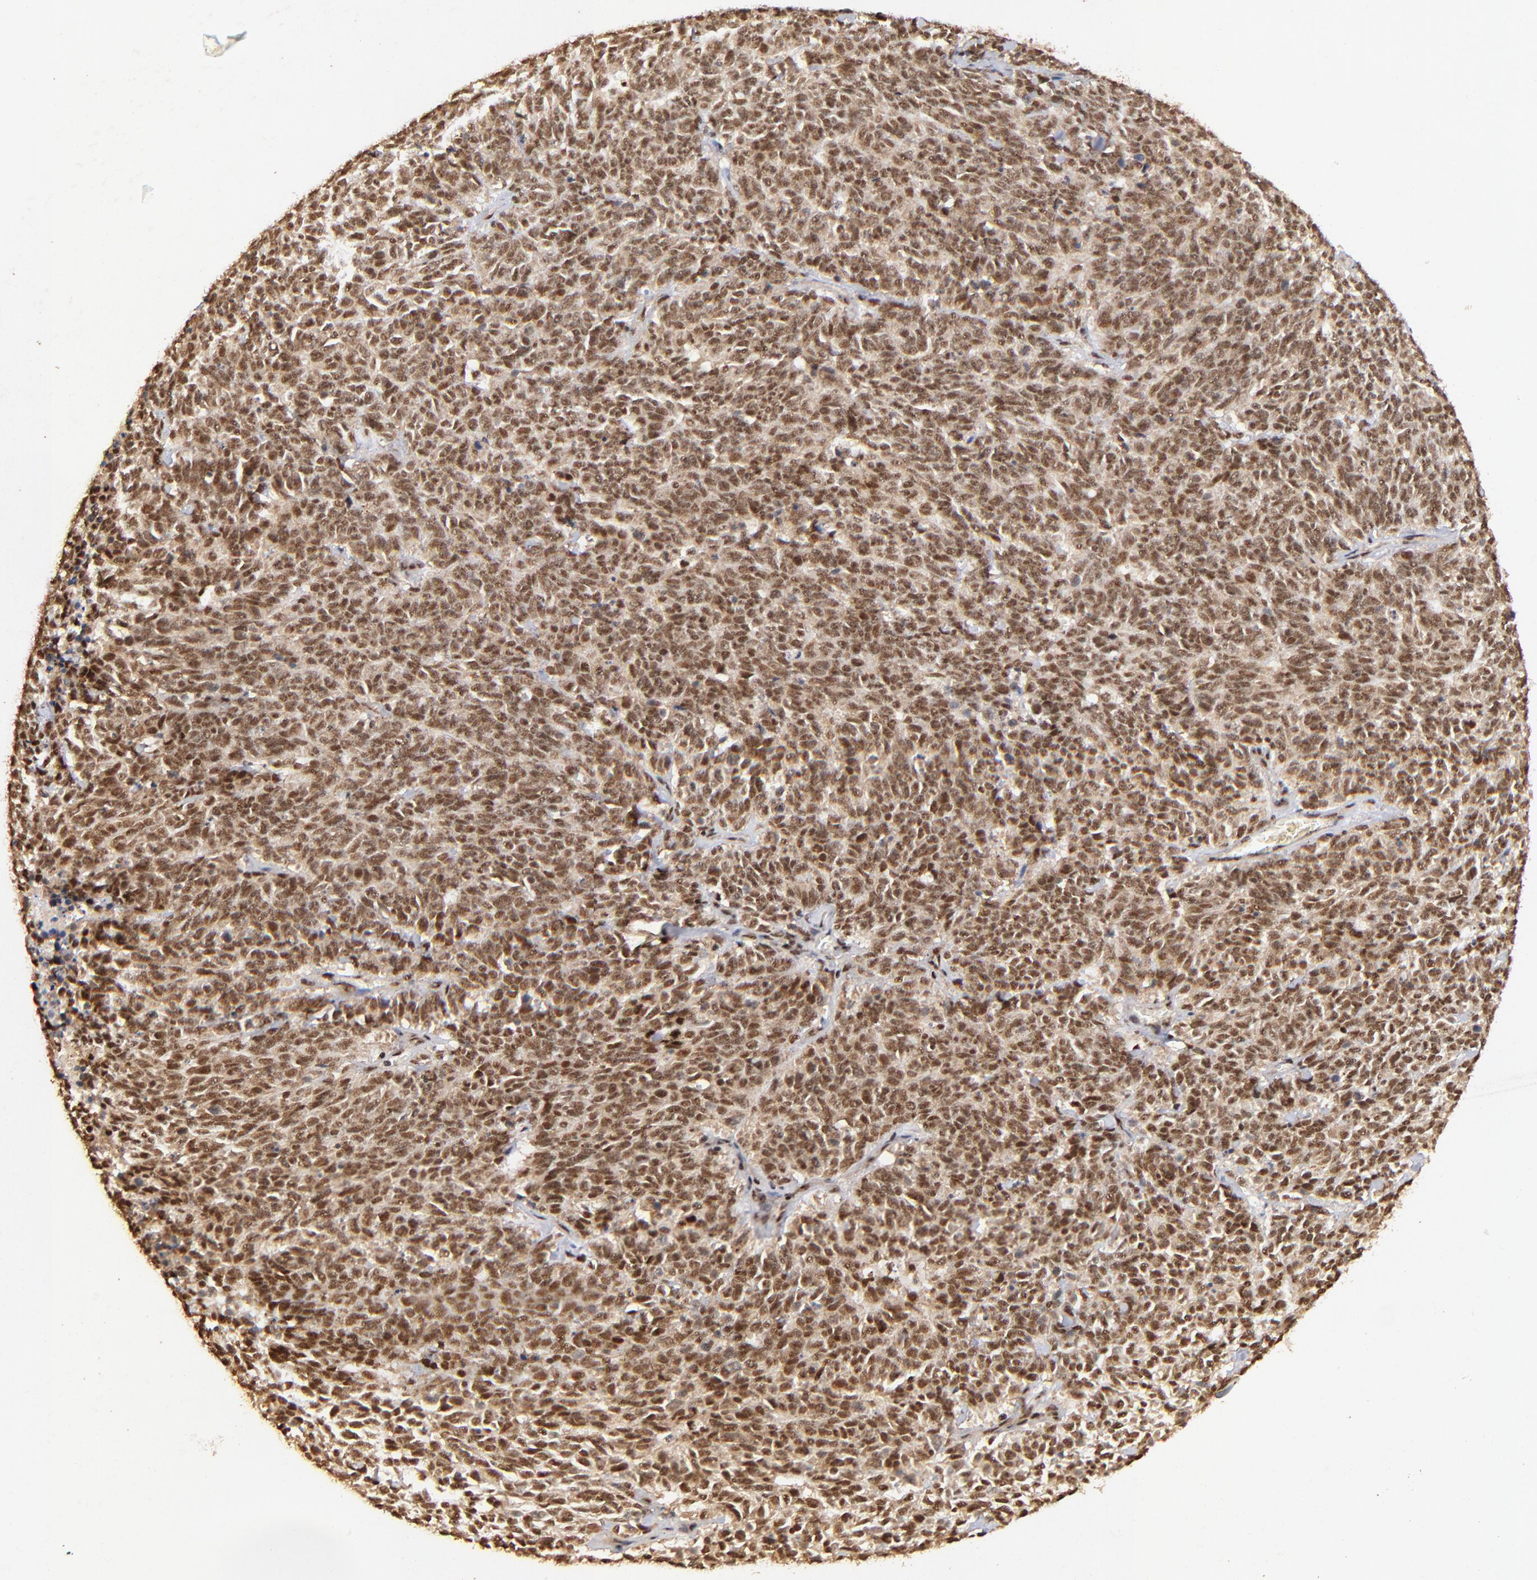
{"staining": {"intensity": "moderate", "quantity": ">75%", "location": "cytoplasmic/membranous,nuclear"}, "tissue": "lung cancer", "cell_type": "Tumor cells", "image_type": "cancer", "snomed": [{"axis": "morphology", "description": "Neoplasm, malignant, NOS"}, {"axis": "topography", "description": "Lung"}], "caption": "A high-resolution histopathology image shows immunohistochemistry staining of neoplasm (malignant) (lung), which shows moderate cytoplasmic/membranous and nuclear positivity in approximately >75% of tumor cells.", "gene": "MED12", "patient": {"sex": "female", "age": 58}}